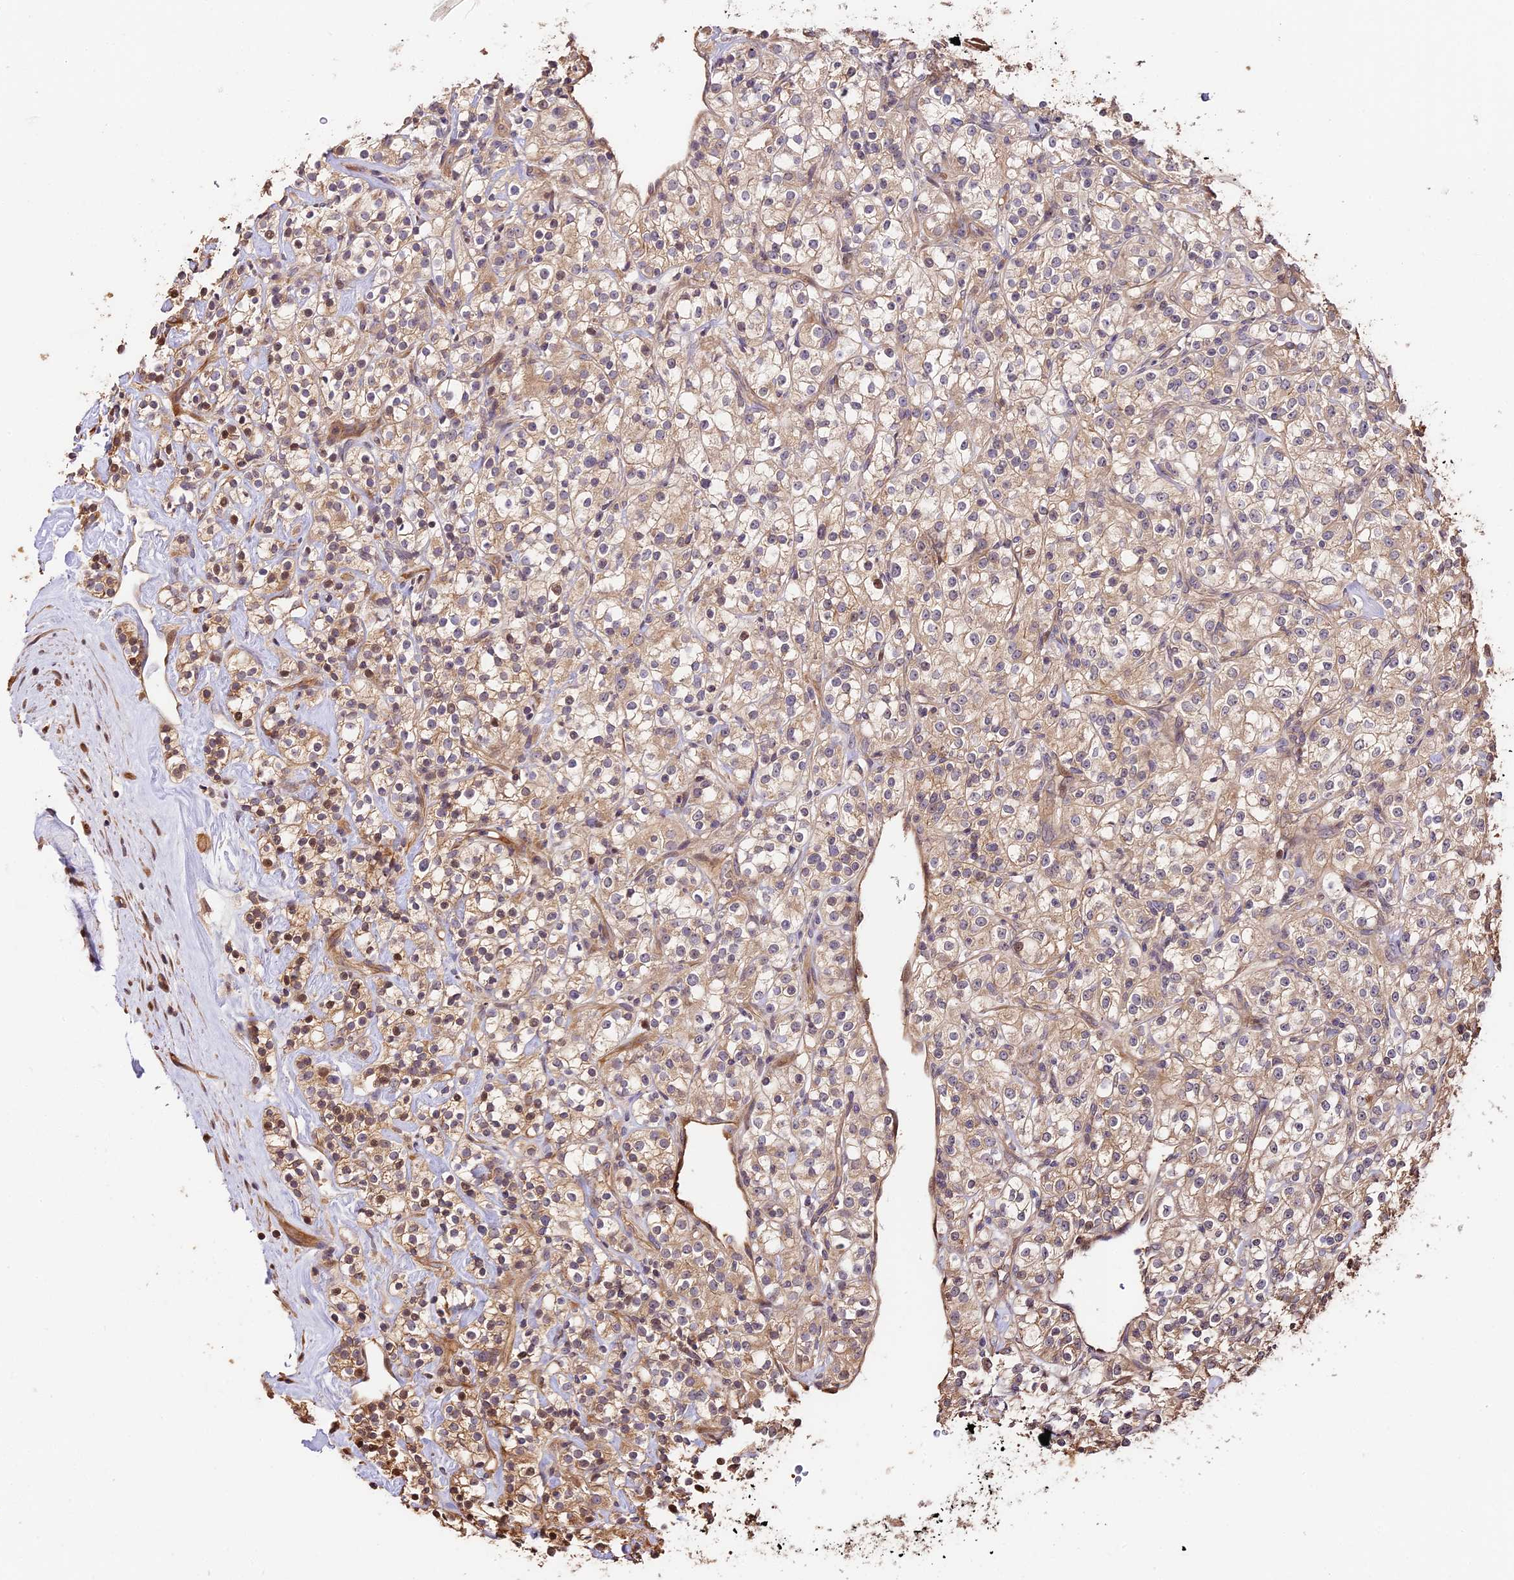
{"staining": {"intensity": "weak", "quantity": ">75%", "location": "cytoplasmic/membranous"}, "tissue": "renal cancer", "cell_type": "Tumor cells", "image_type": "cancer", "snomed": [{"axis": "morphology", "description": "Adenocarcinoma, NOS"}, {"axis": "topography", "description": "Kidney"}], "caption": "A brown stain labels weak cytoplasmic/membranous positivity of a protein in renal cancer (adenocarcinoma) tumor cells.", "gene": "PPP1R37", "patient": {"sex": "male", "age": 77}}